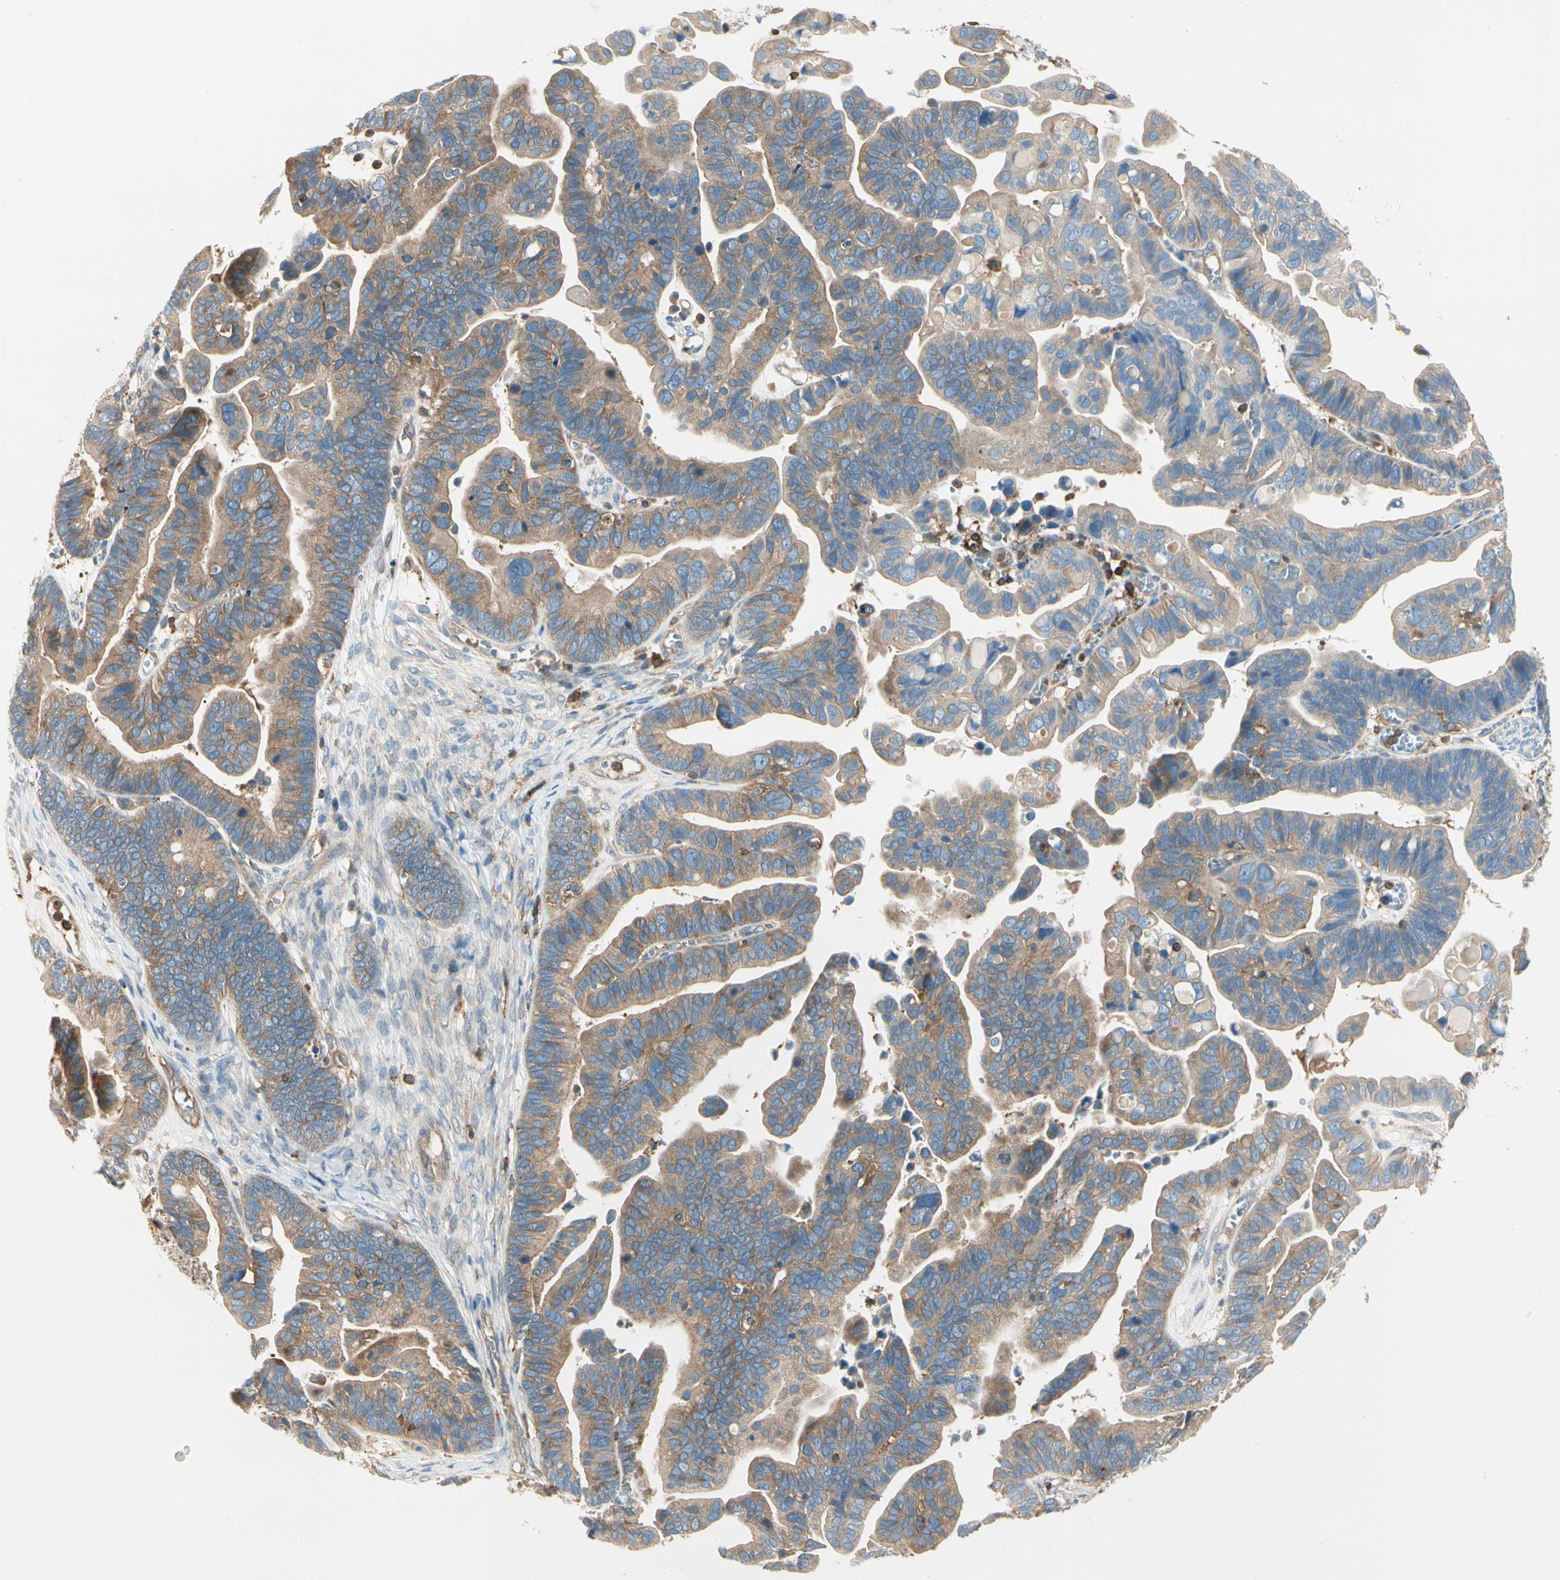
{"staining": {"intensity": "weak", "quantity": ">75%", "location": "cytoplasmic/membranous"}, "tissue": "ovarian cancer", "cell_type": "Tumor cells", "image_type": "cancer", "snomed": [{"axis": "morphology", "description": "Cystadenocarcinoma, serous, NOS"}, {"axis": "topography", "description": "Ovary"}], "caption": "Ovarian cancer (serous cystadenocarcinoma) stained with DAB (3,3'-diaminobenzidine) immunohistochemistry (IHC) displays low levels of weak cytoplasmic/membranous expression in approximately >75% of tumor cells.", "gene": "CAPZA2", "patient": {"sex": "female", "age": 56}}